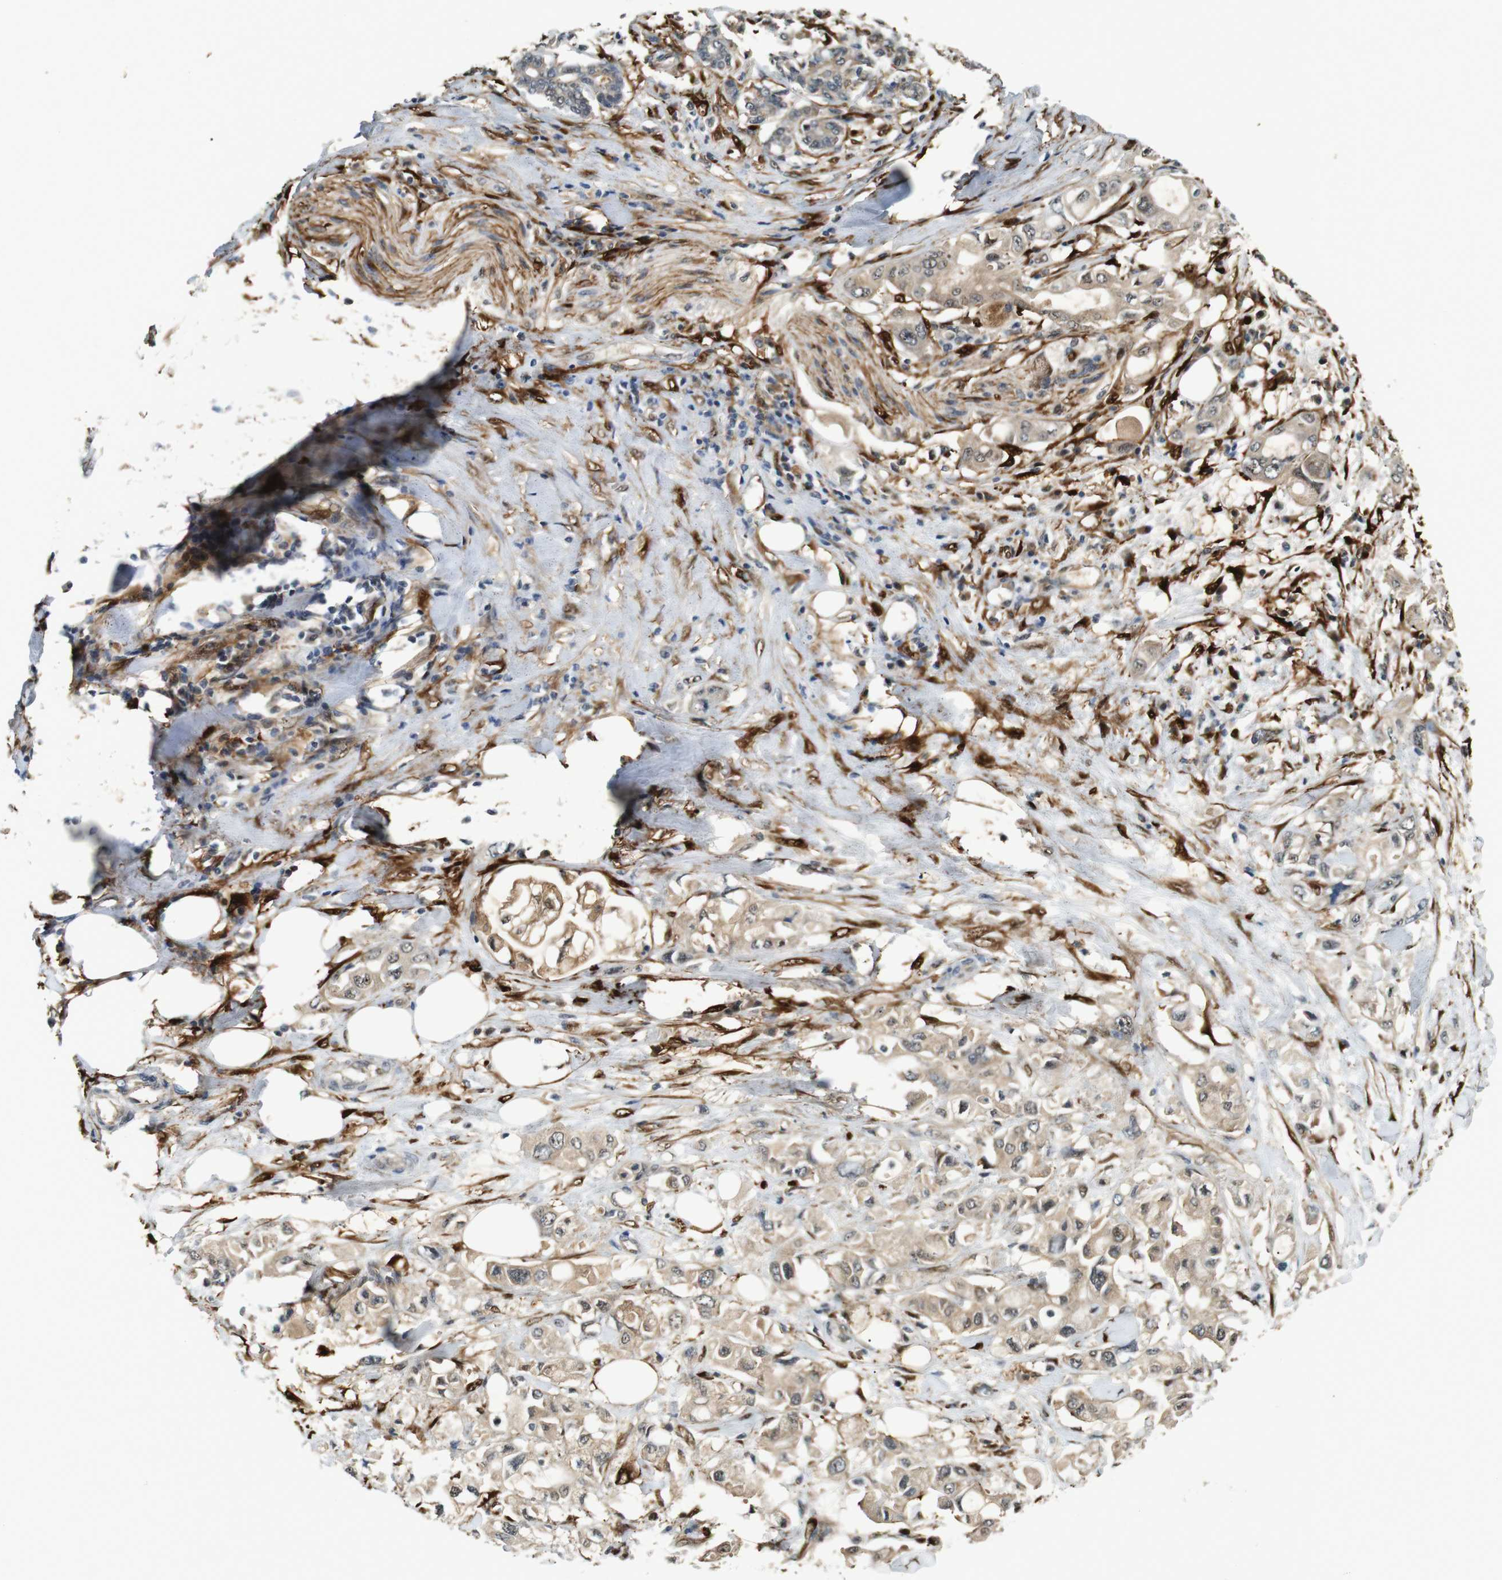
{"staining": {"intensity": "weak", "quantity": ">75%", "location": "cytoplasmic/membranous,nuclear"}, "tissue": "pancreatic cancer", "cell_type": "Tumor cells", "image_type": "cancer", "snomed": [{"axis": "morphology", "description": "Adenocarcinoma, NOS"}, {"axis": "topography", "description": "Pancreas"}], "caption": "Immunohistochemical staining of human pancreatic adenocarcinoma exhibits weak cytoplasmic/membranous and nuclear protein positivity in approximately >75% of tumor cells. The protein is stained brown, and the nuclei are stained in blue (DAB (3,3'-diaminobenzidine) IHC with brightfield microscopy, high magnification).", "gene": "LXN", "patient": {"sex": "female", "age": 56}}